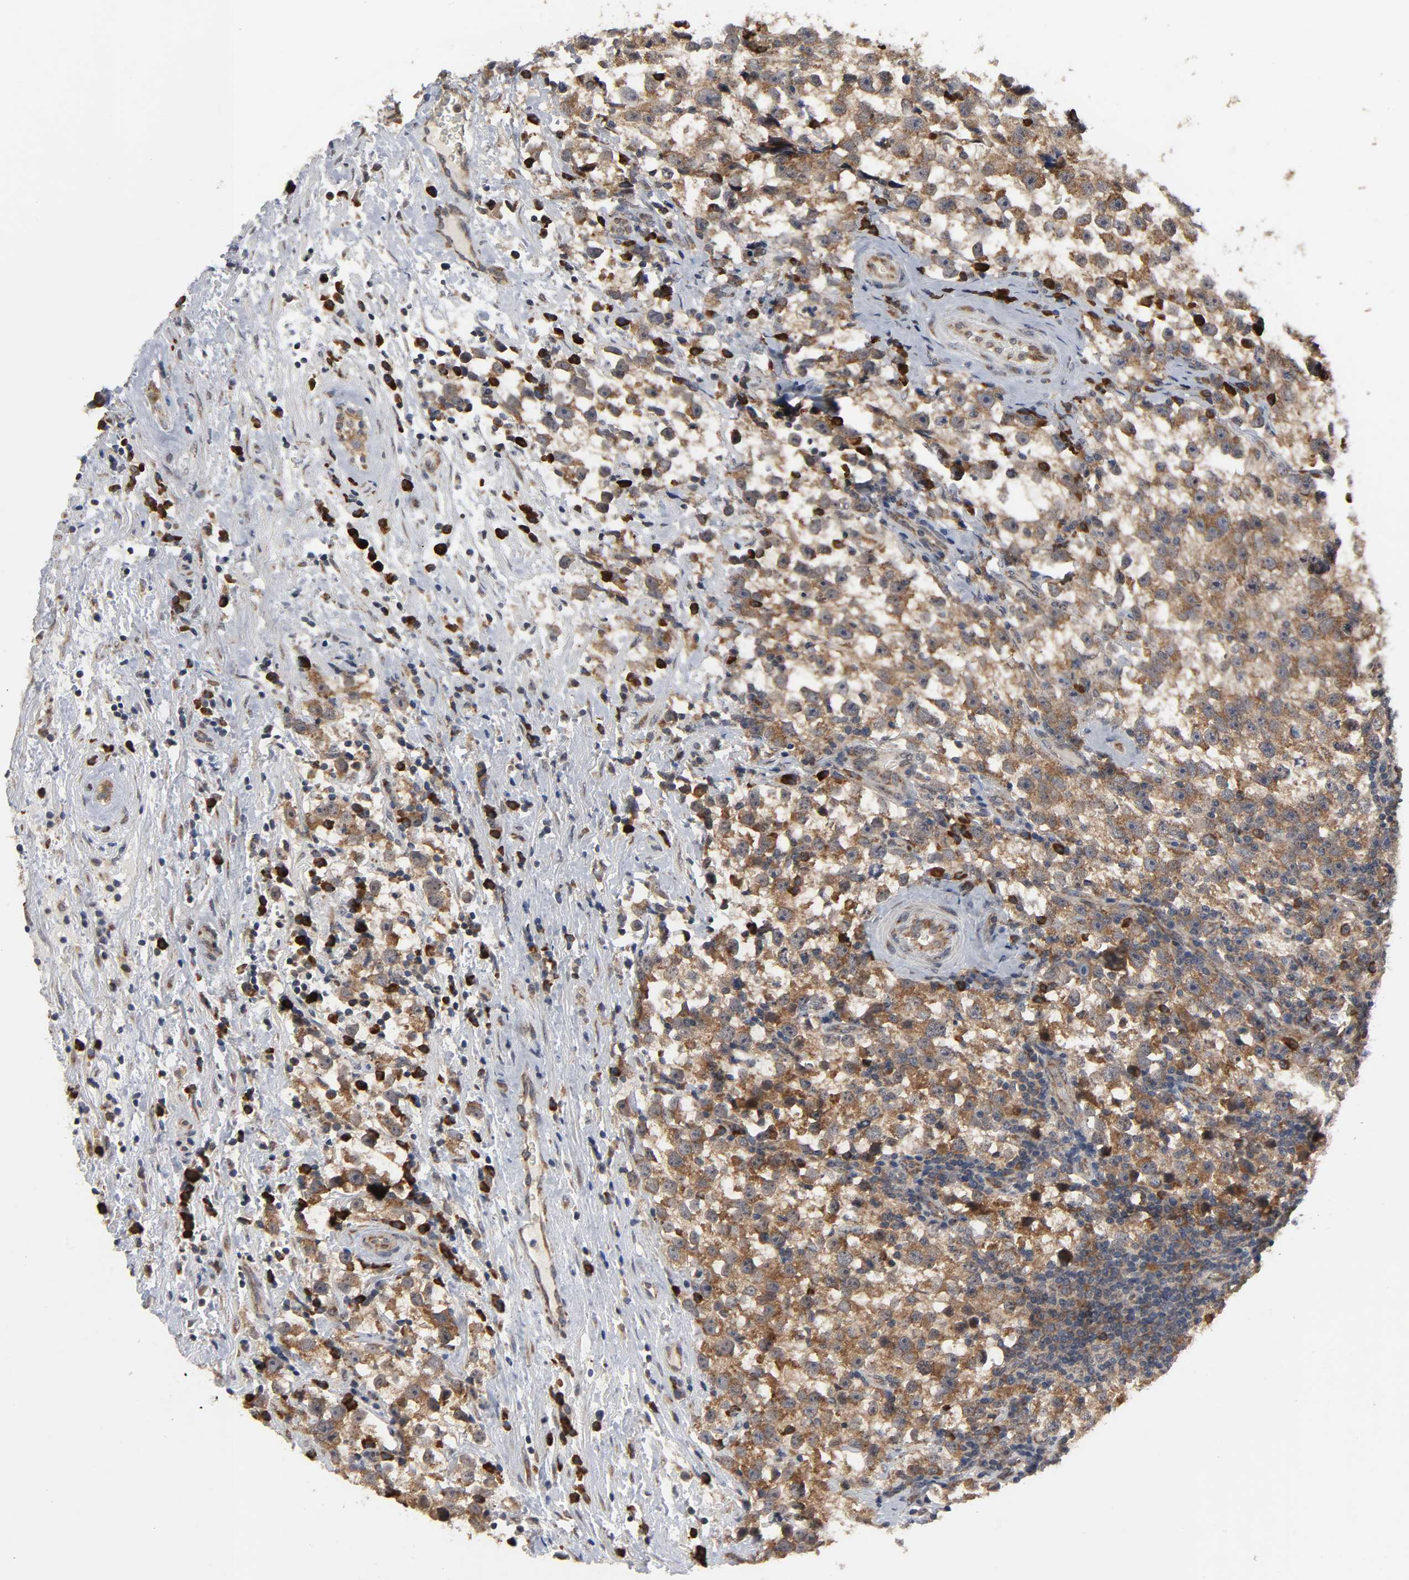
{"staining": {"intensity": "moderate", "quantity": ">75%", "location": "cytoplasmic/membranous"}, "tissue": "testis cancer", "cell_type": "Tumor cells", "image_type": "cancer", "snomed": [{"axis": "morphology", "description": "Seminoma, NOS"}, {"axis": "topography", "description": "Testis"}], "caption": "A histopathology image of testis cancer (seminoma) stained for a protein exhibits moderate cytoplasmic/membranous brown staining in tumor cells.", "gene": "SLC30A9", "patient": {"sex": "male", "age": 33}}